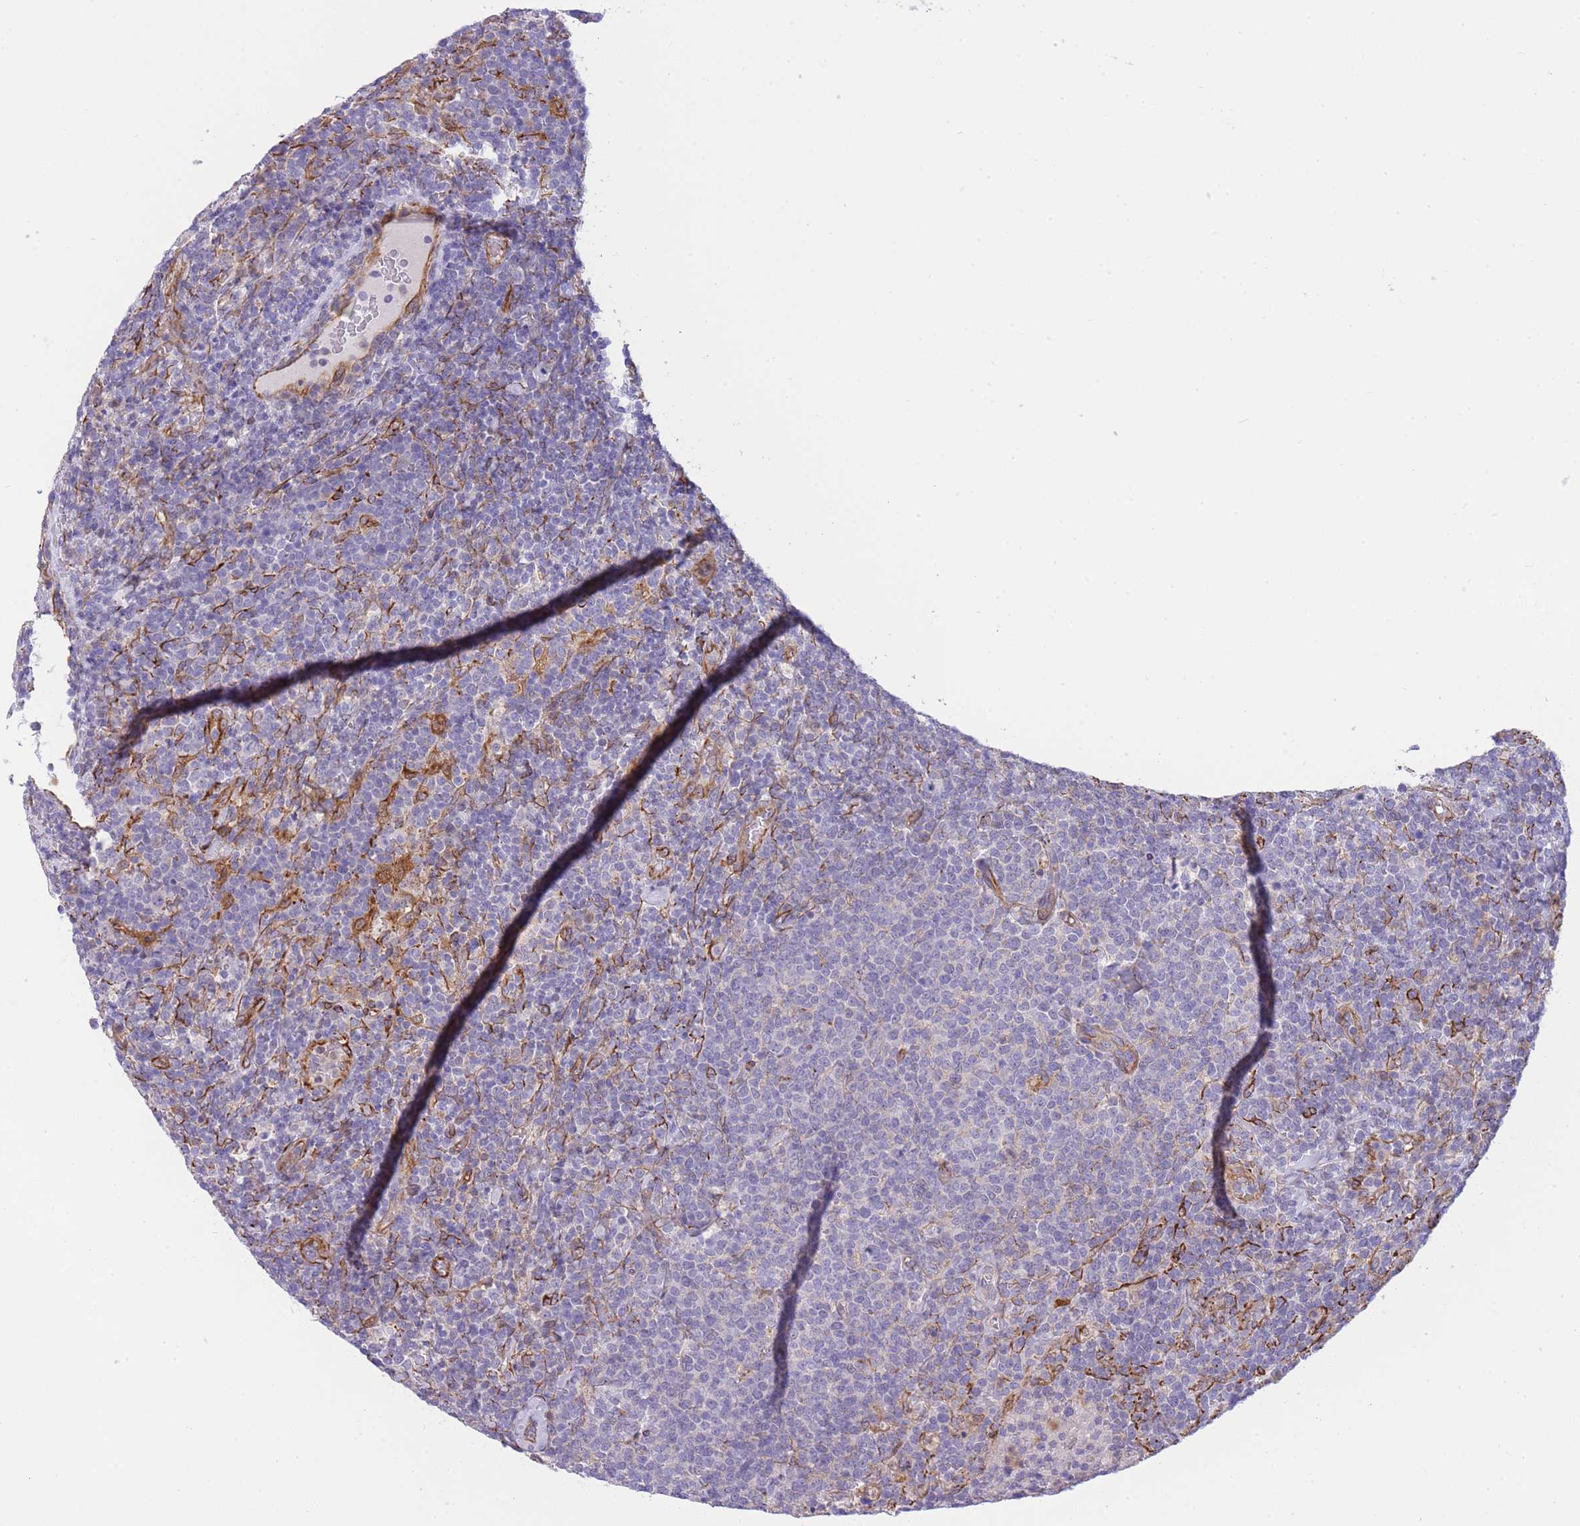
{"staining": {"intensity": "negative", "quantity": "none", "location": "none"}, "tissue": "lymphoma", "cell_type": "Tumor cells", "image_type": "cancer", "snomed": [{"axis": "morphology", "description": "Malignant lymphoma, non-Hodgkin's type, High grade"}, {"axis": "topography", "description": "Lymph node"}], "caption": "Protein analysis of high-grade malignant lymphoma, non-Hodgkin's type exhibits no significant staining in tumor cells. Nuclei are stained in blue.", "gene": "ECPAS", "patient": {"sex": "male", "age": 61}}